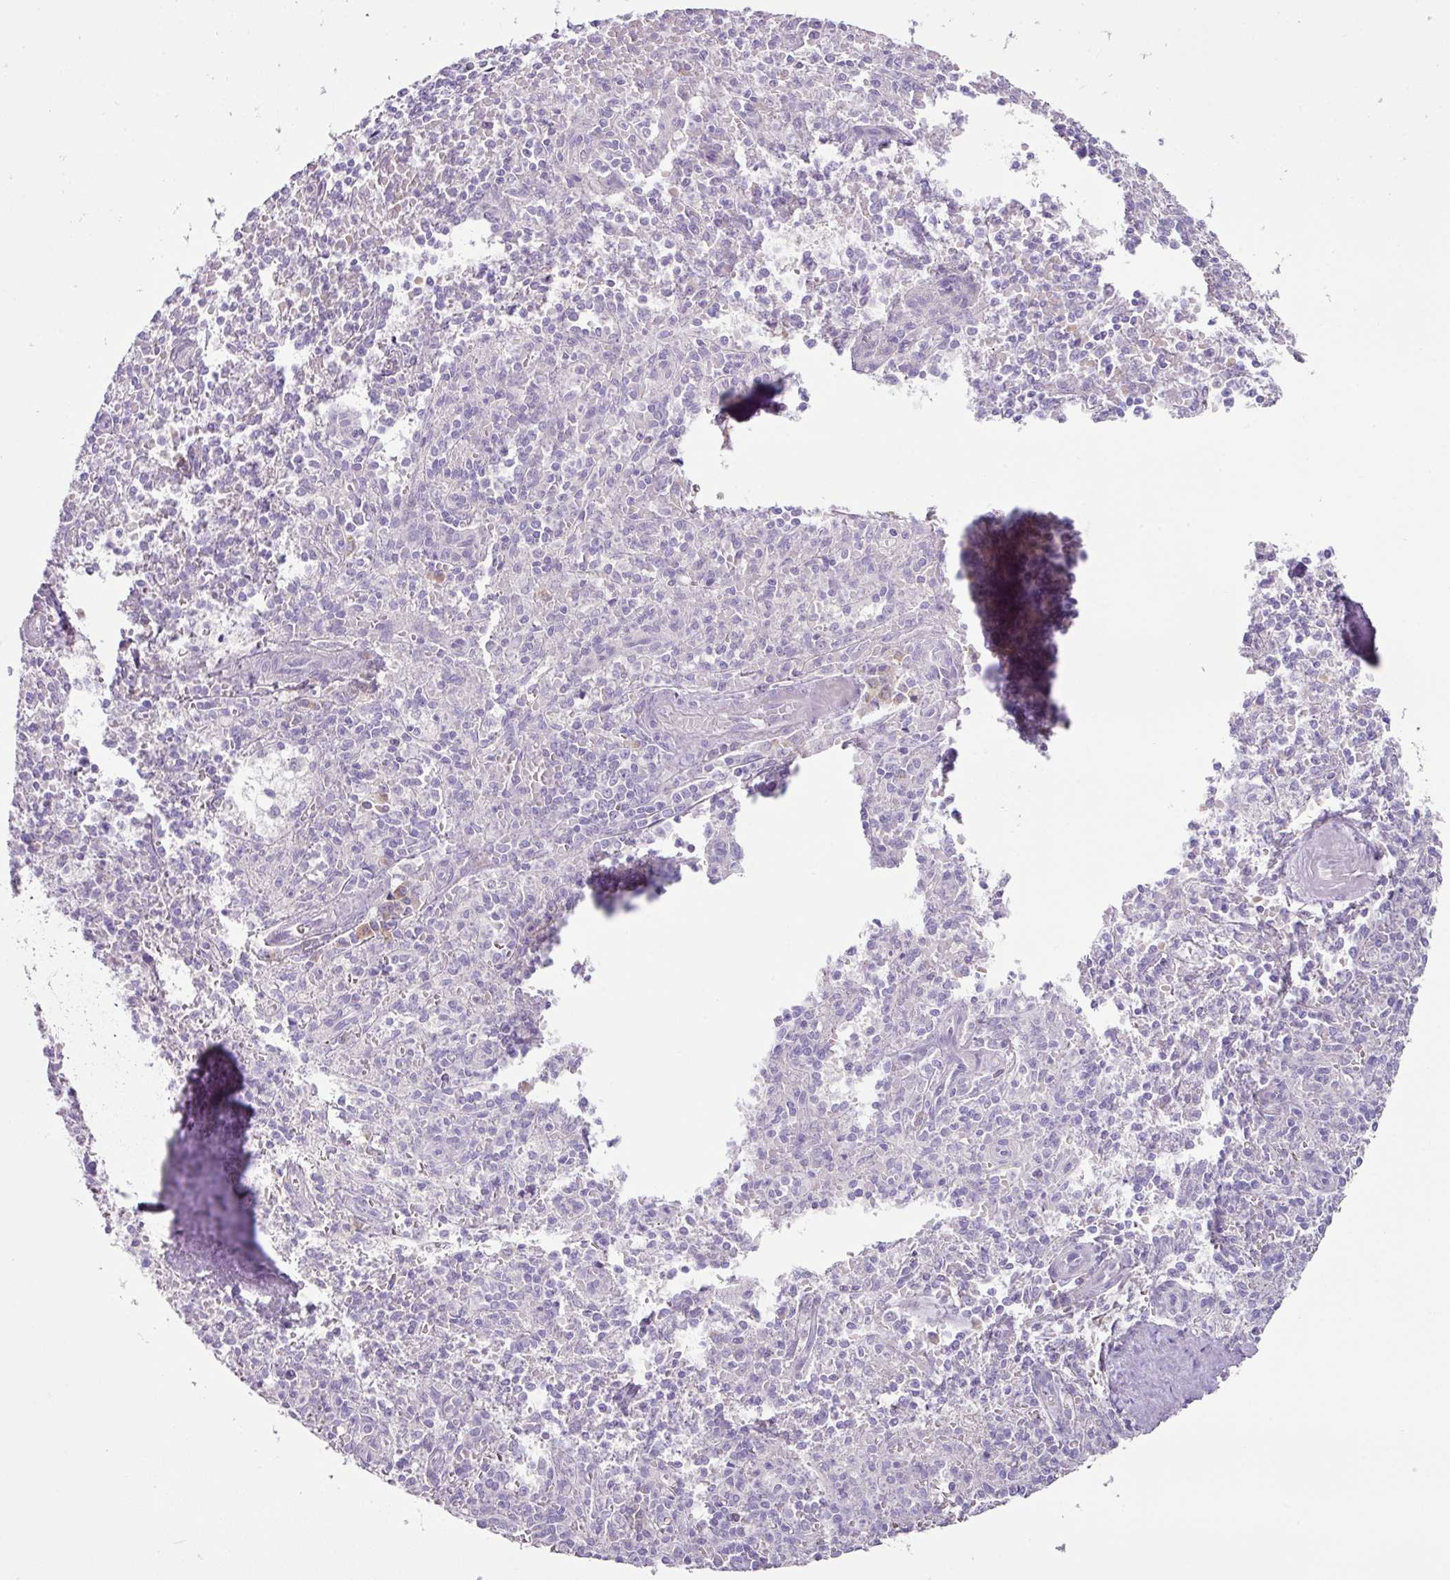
{"staining": {"intensity": "negative", "quantity": "none", "location": "none"}, "tissue": "spleen", "cell_type": "Cells in red pulp", "image_type": "normal", "snomed": [{"axis": "morphology", "description": "Normal tissue, NOS"}, {"axis": "topography", "description": "Spleen"}], "caption": "Immunohistochemical staining of benign spleen demonstrates no significant expression in cells in red pulp. (Stains: DAB (3,3'-diaminobenzidine) immunohistochemistry with hematoxylin counter stain, Microscopy: brightfield microscopy at high magnification).", "gene": "PLEKHH3", "patient": {"sex": "female", "age": 70}}